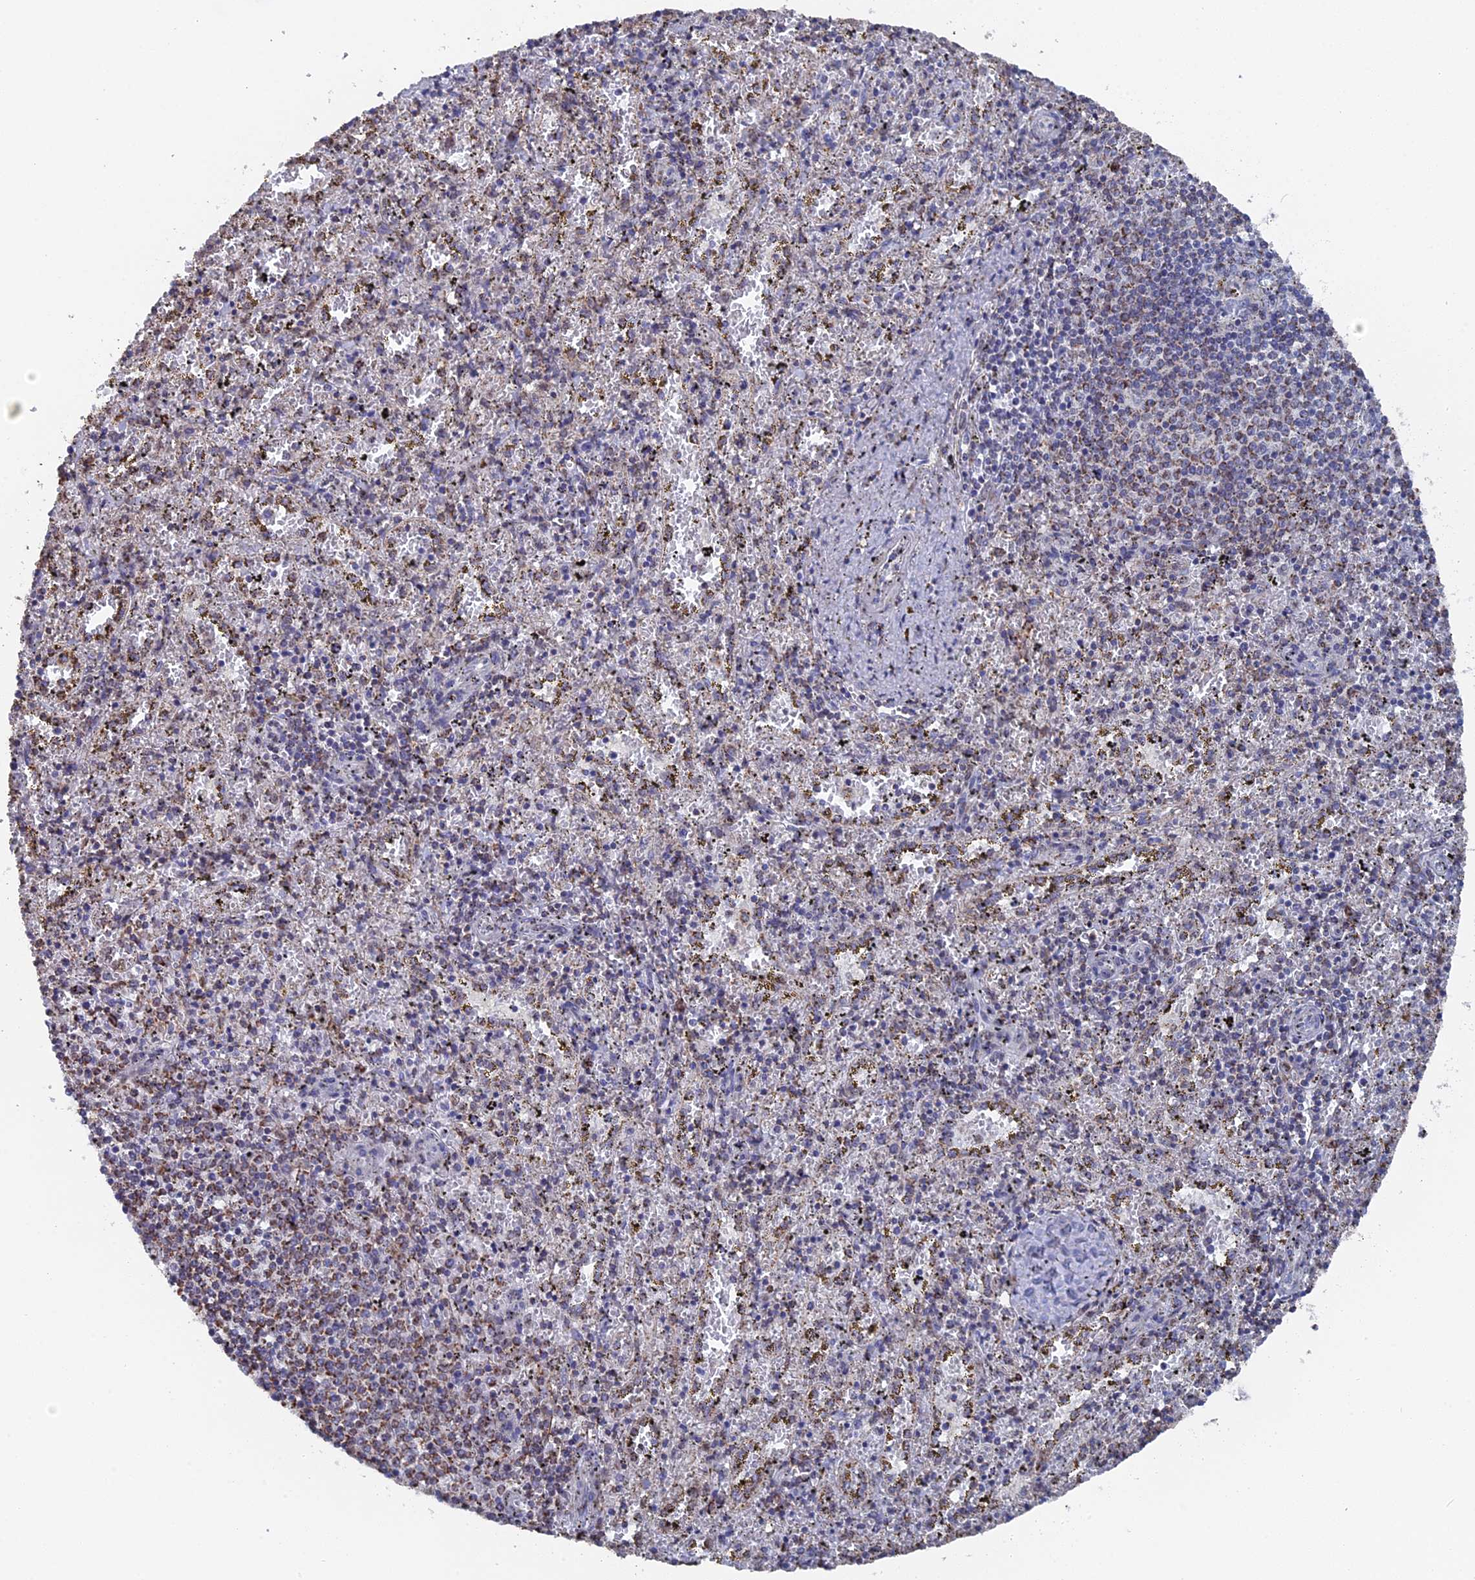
{"staining": {"intensity": "moderate", "quantity": "<25%", "location": "cytoplasmic/membranous"}, "tissue": "spleen", "cell_type": "Cells in red pulp", "image_type": "normal", "snomed": [{"axis": "morphology", "description": "Normal tissue, NOS"}, {"axis": "topography", "description": "Spleen"}], "caption": "A histopathology image of human spleen stained for a protein reveals moderate cytoplasmic/membranous brown staining in cells in red pulp.", "gene": "SMG9", "patient": {"sex": "male", "age": 11}}